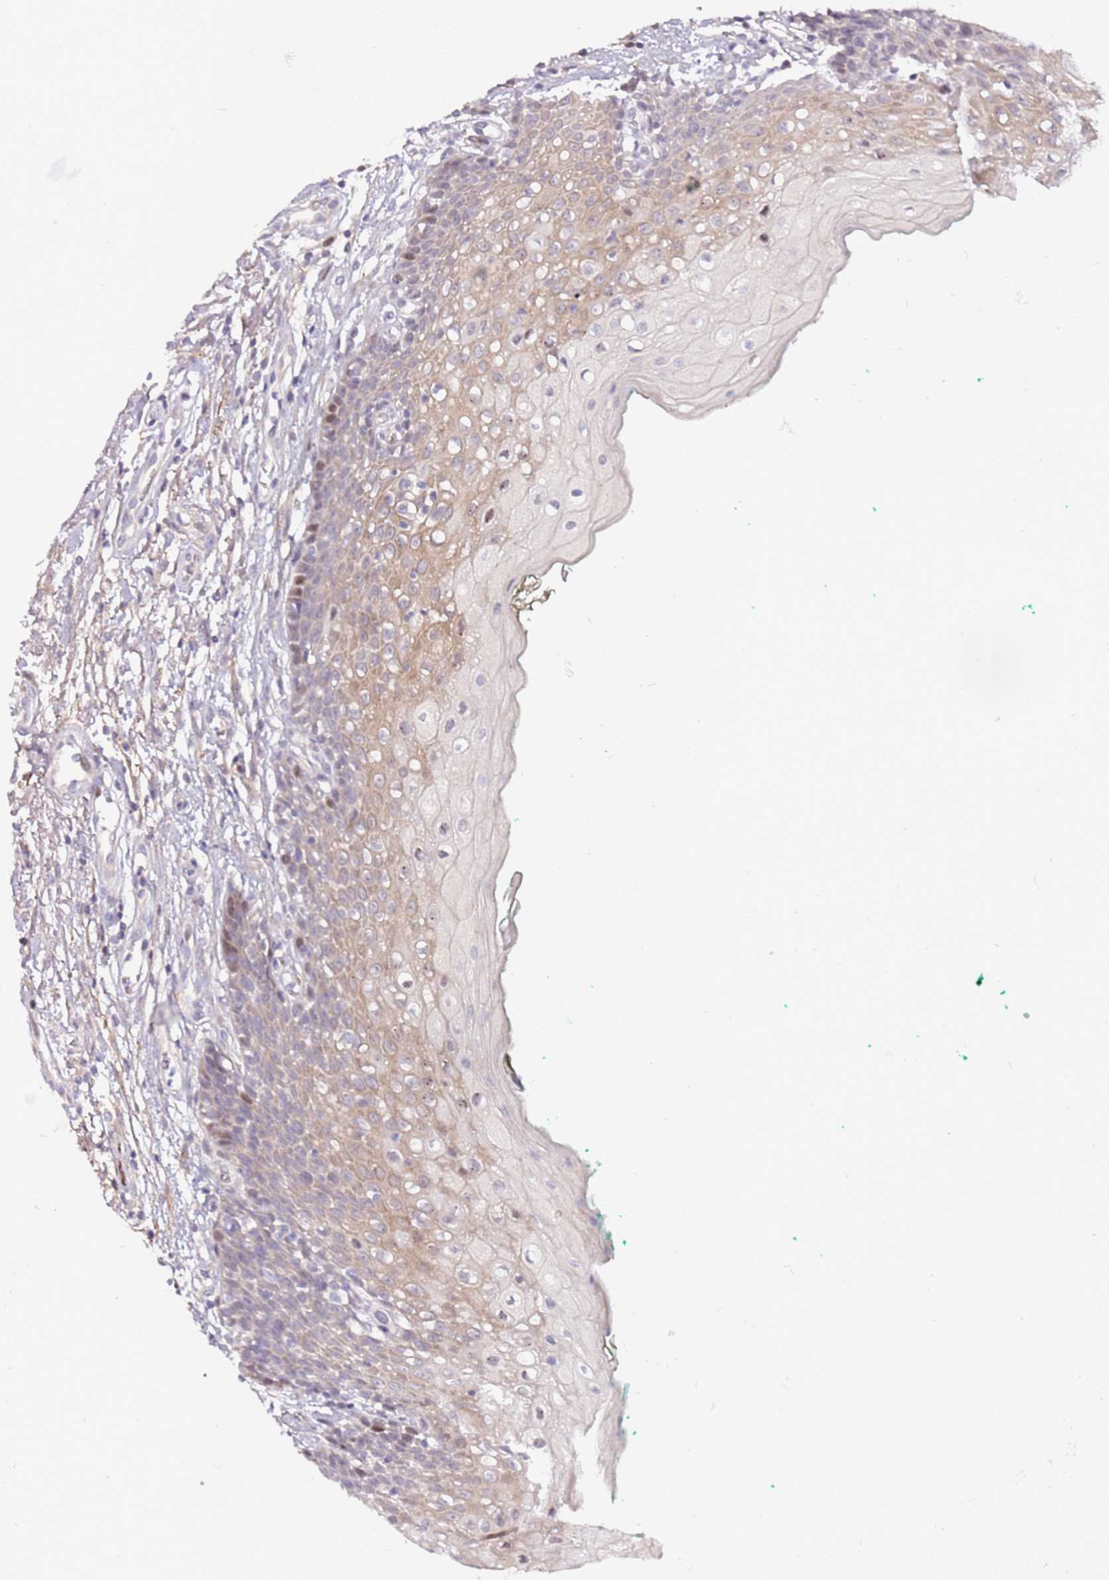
{"staining": {"intensity": "weak", "quantity": "25%-75%", "location": "cytoplasmic/membranous,nuclear"}, "tissue": "oral mucosa", "cell_type": "Squamous epithelial cells", "image_type": "normal", "snomed": [{"axis": "morphology", "description": "Normal tissue, NOS"}, {"axis": "morphology", "description": "Squamous cell carcinoma, NOS"}, {"axis": "topography", "description": "Oral tissue"}, {"axis": "topography", "description": "Tounge, NOS"}, {"axis": "topography", "description": "Head-Neck"}], "caption": "An IHC micrograph of unremarkable tissue is shown. Protein staining in brown shows weak cytoplasmic/membranous,nuclear positivity in oral mucosa within squamous epithelial cells.", "gene": "MTG2", "patient": {"sex": "male", "age": 79}}